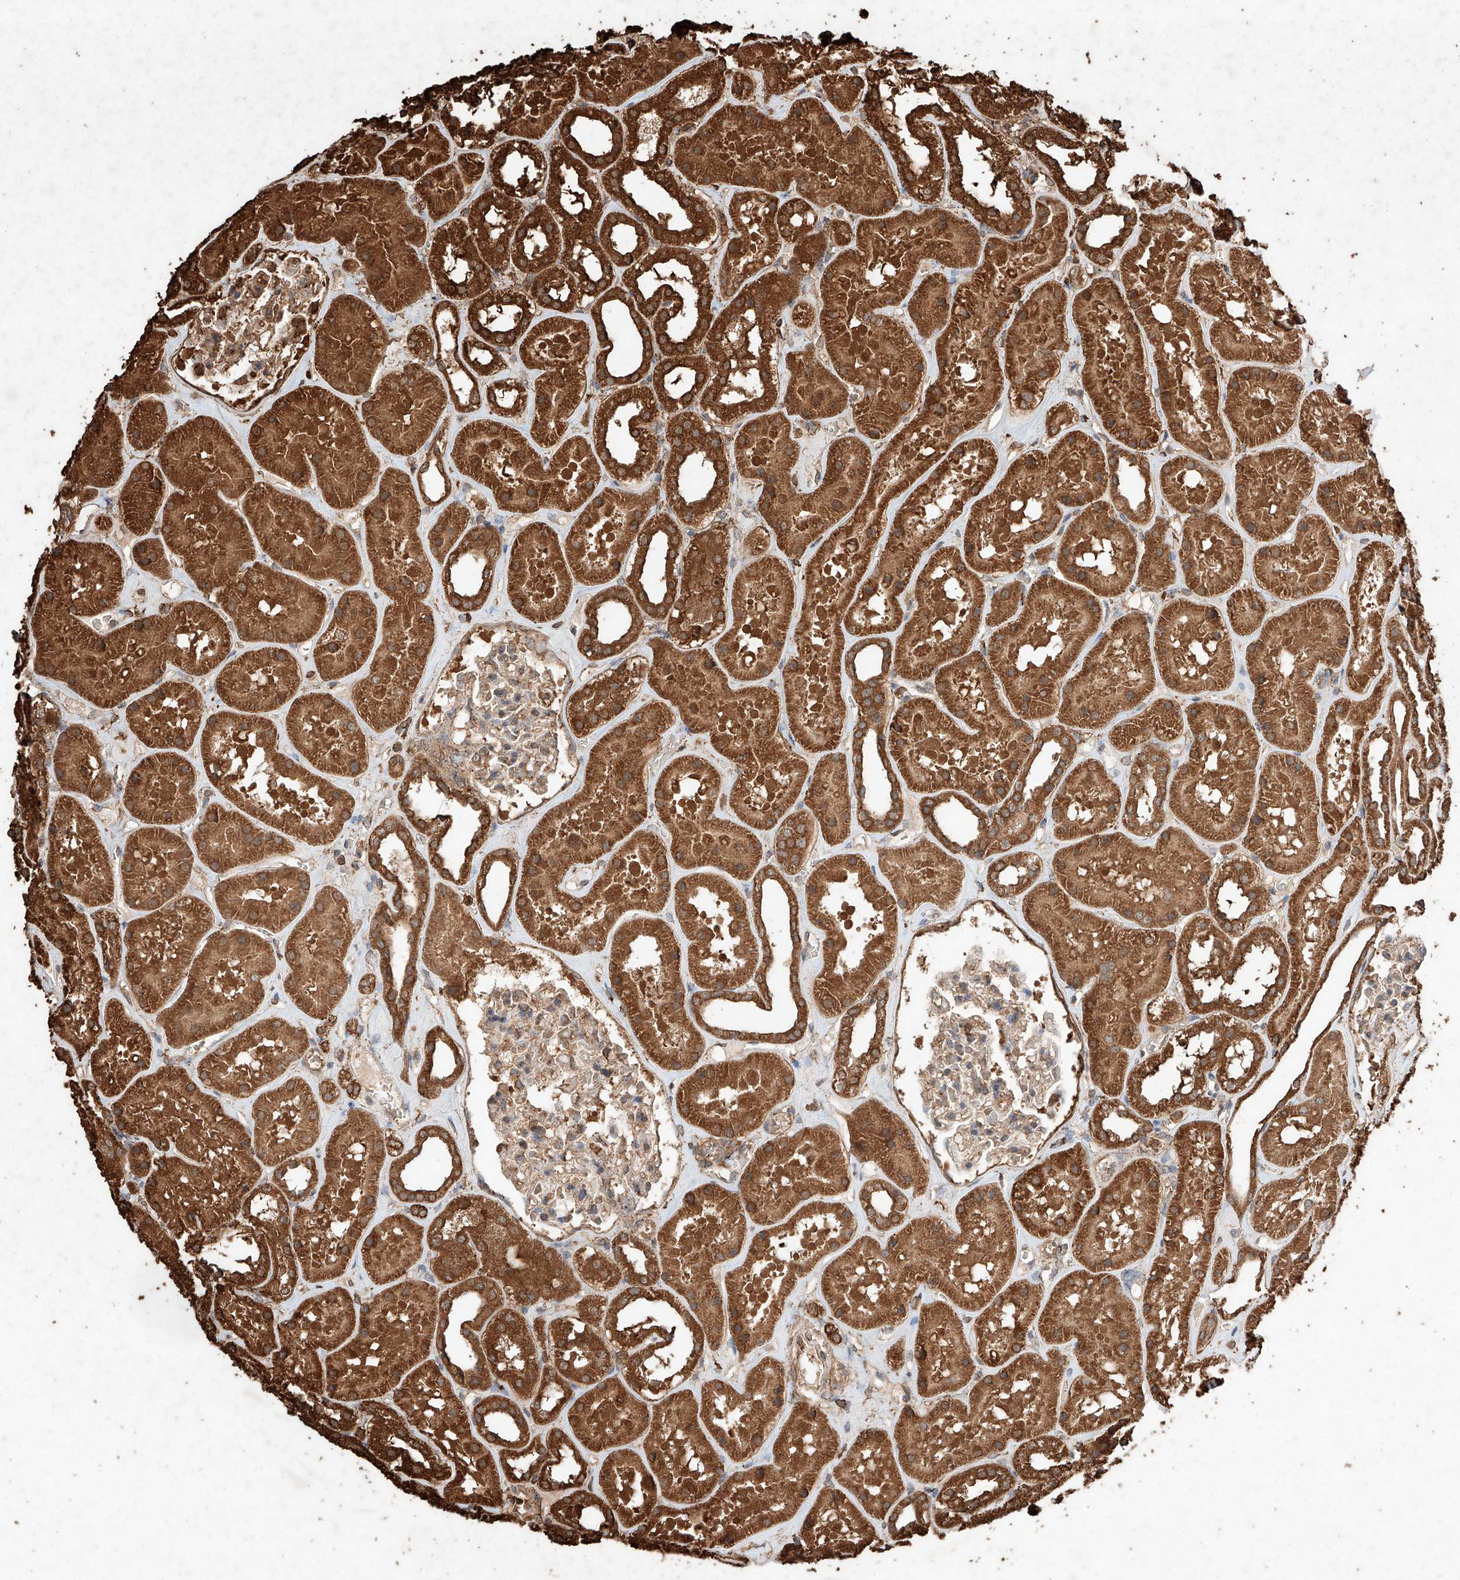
{"staining": {"intensity": "moderate", "quantity": ">75%", "location": "cytoplasmic/membranous"}, "tissue": "kidney", "cell_type": "Cells in glomeruli", "image_type": "normal", "snomed": [{"axis": "morphology", "description": "Normal tissue, NOS"}, {"axis": "topography", "description": "Kidney"}], "caption": "Immunohistochemical staining of normal human kidney reveals medium levels of moderate cytoplasmic/membranous staining in approximately >75% of cells in glomeruli.", "gene": "M6PR", "patient": {"sex": "female", "age": 41}}